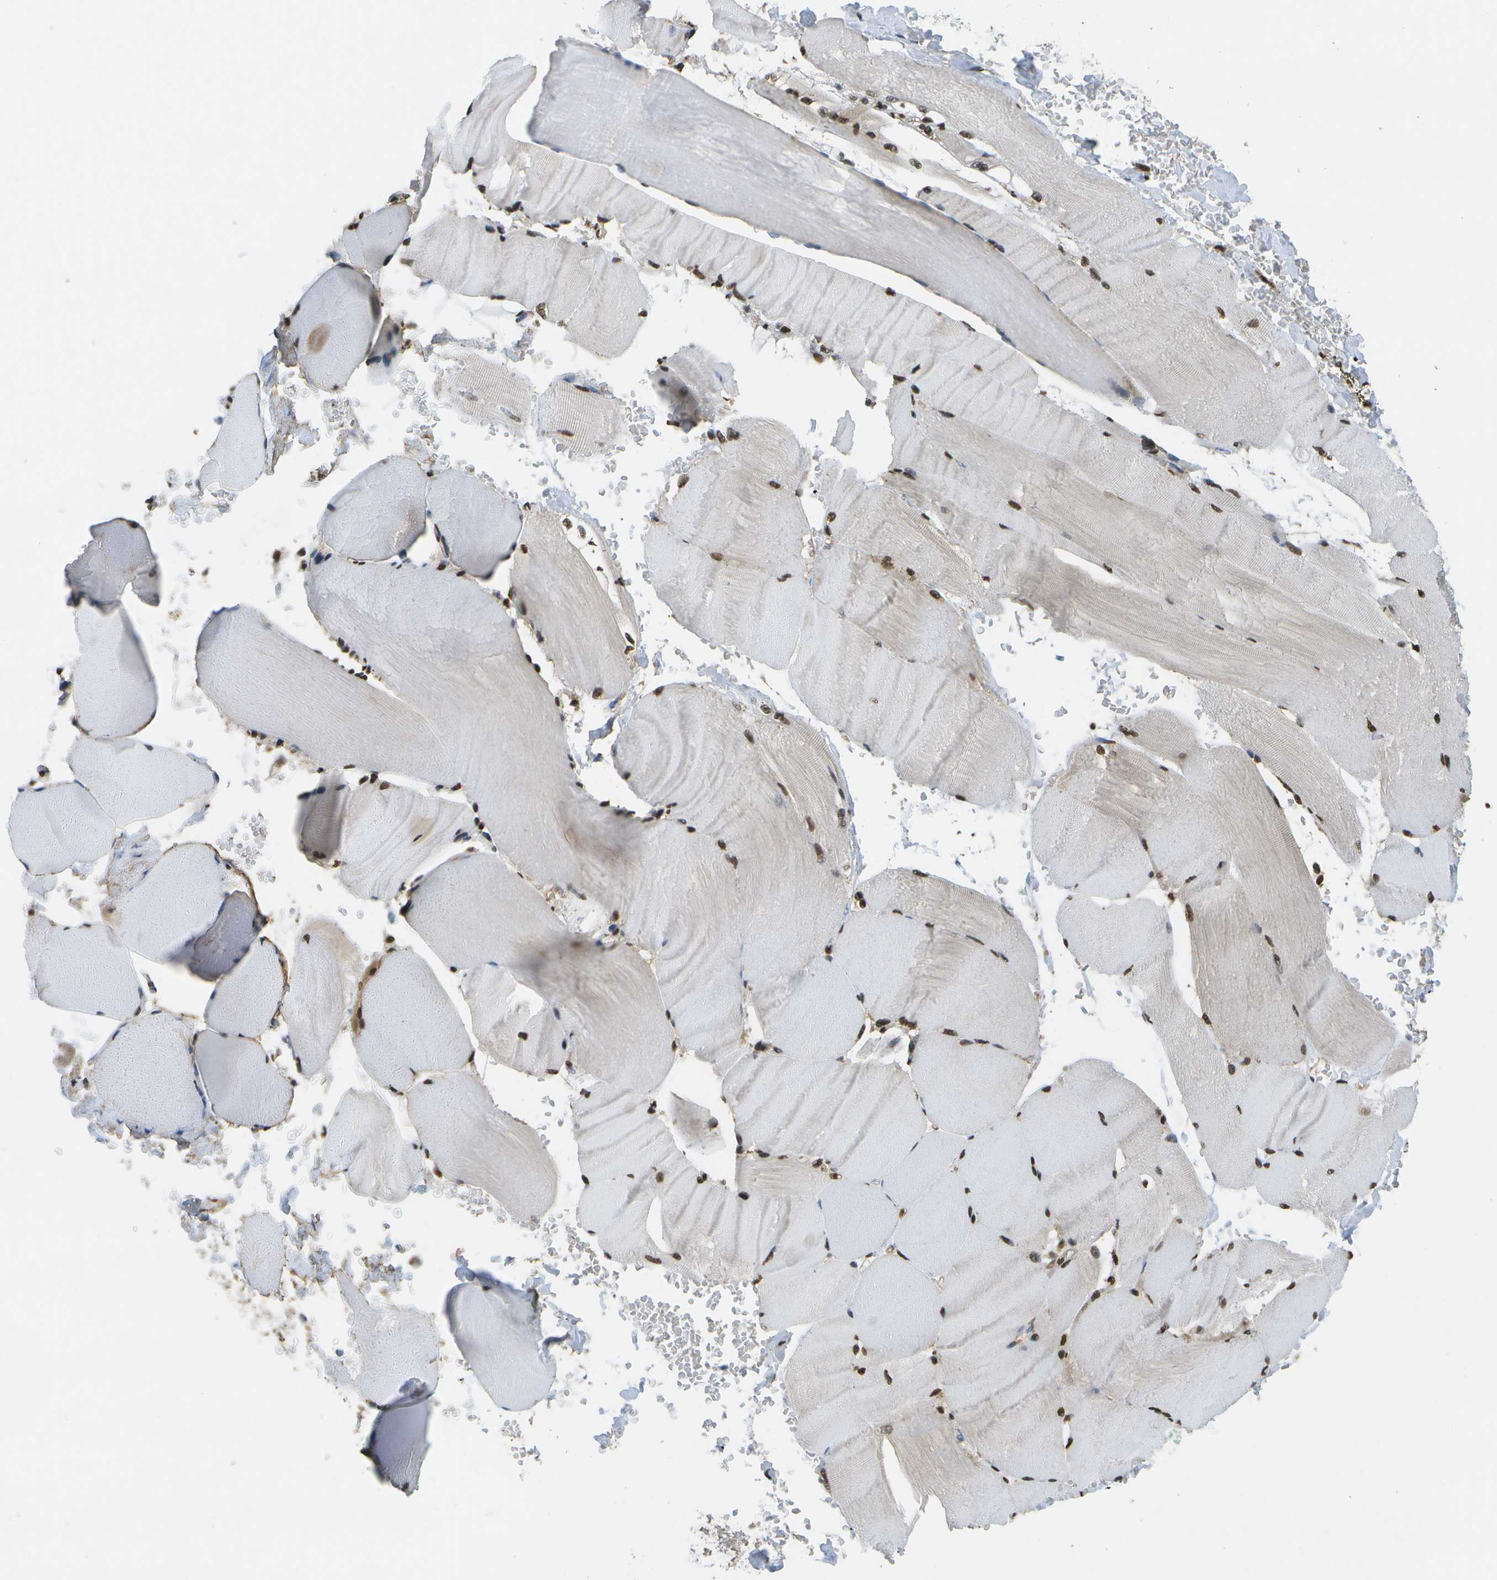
{"staining": {"intensity": "moderate", "quantity": "25%-75%", "location": "nuclear"}, "tissue": "skeletal muscle", "cell_type": "Myocytes", "image_type": "normal", "snomed": [{"axis": "morphology", "description": "Normal tissue, NOS"}, {"axis": "topography", "description": "Skin"}, {"axis": "topography", "description": "Skeletal muscle"}], "caption": "Skeletal muscle was stained to show a protein in brown. There is medium levels of moderate nuclear staining in about 25%-75% of myocytes. (brown staining indicates protein expression, while blue staining denotes nuclei).", "gene": "SPEN", "patient": {"sex": "male", "age": 83}}